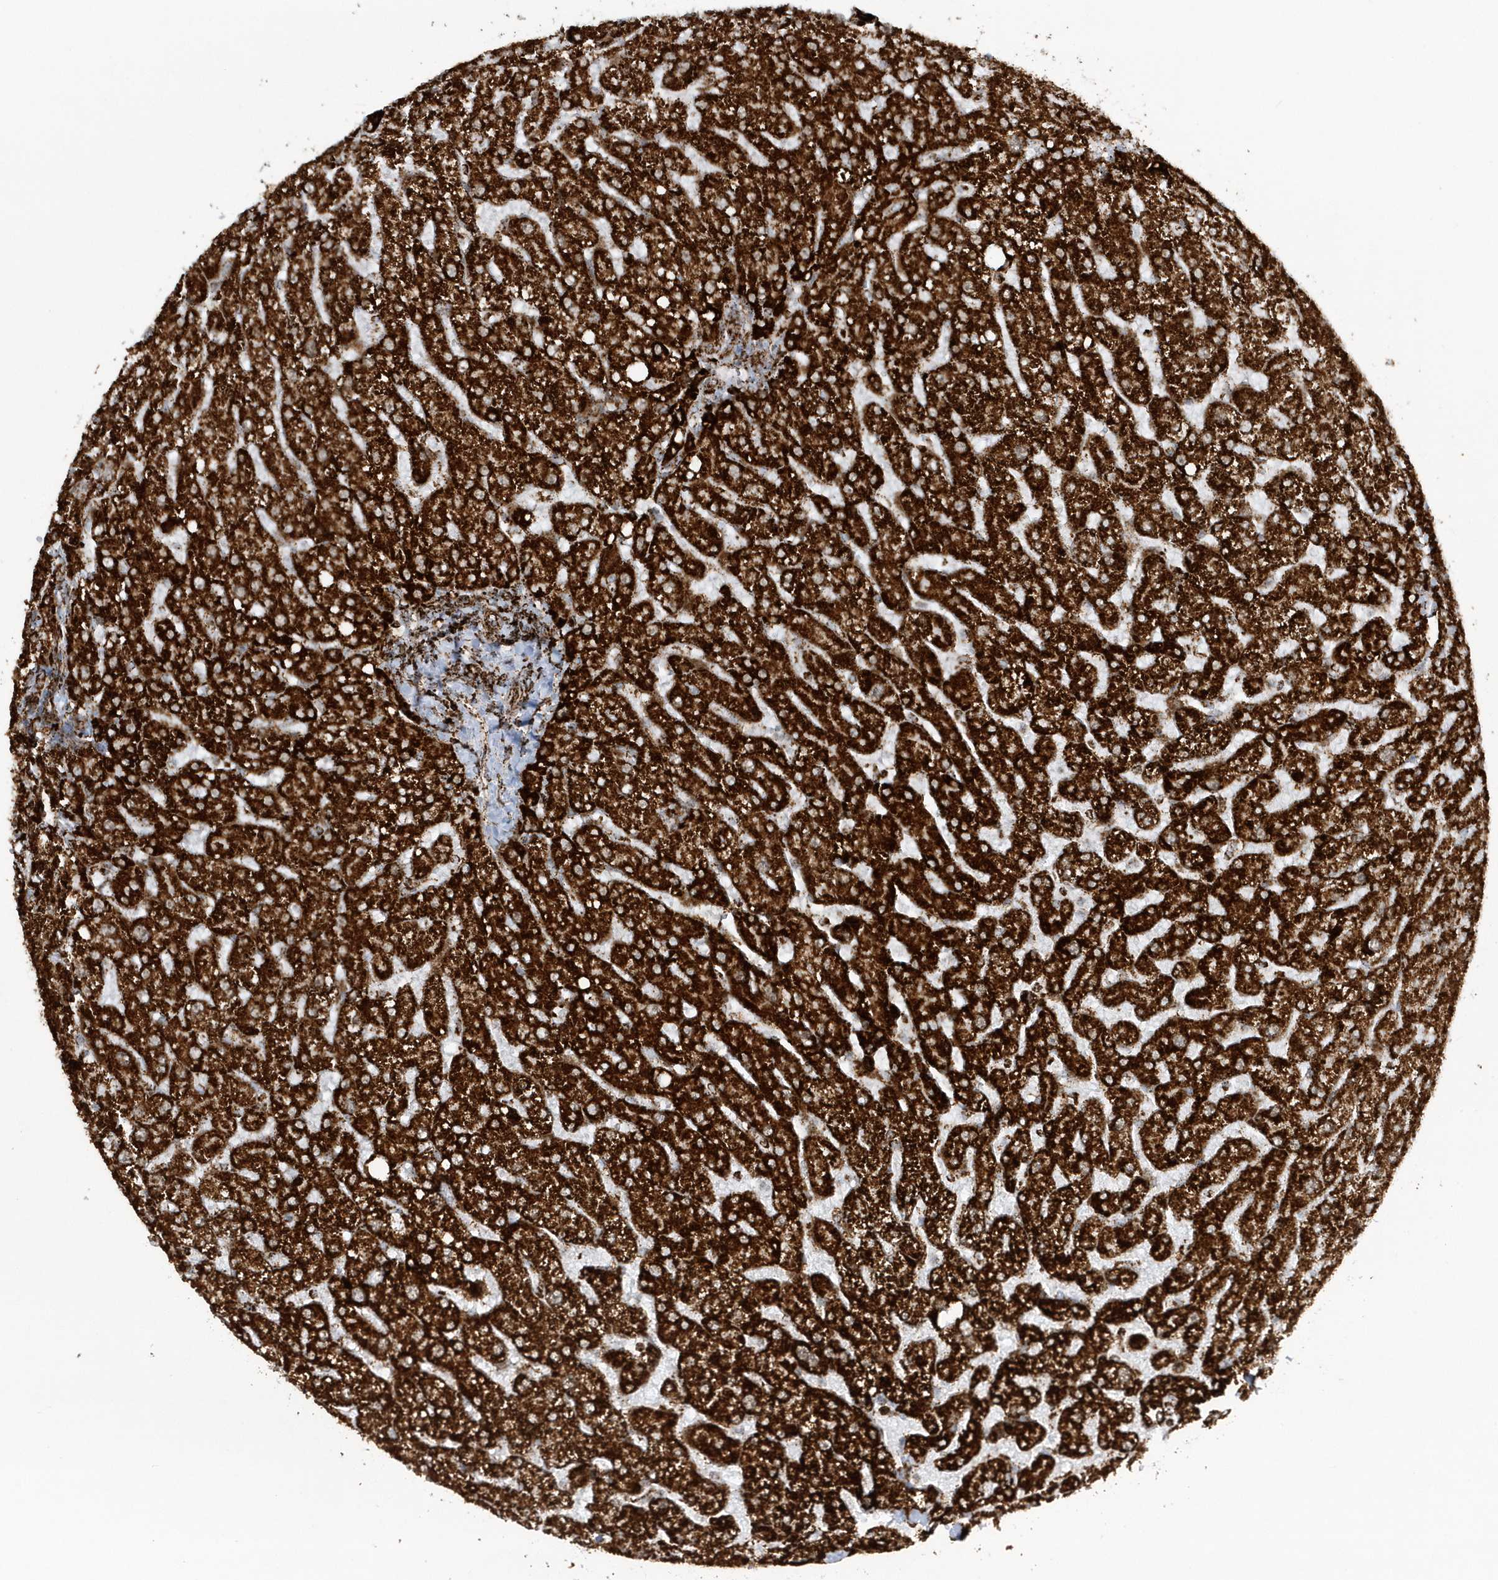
{"staining": {"intensity": "strong", "quantity": ">75%", "location": "cytoplasmic/membranous"}, "tissue": "liver", "cell_type": "Cholangiocytes", "image_type": "normal", "snomed": [{"axis": "morphology", "description": "Normal tissue, NOS"}, {"axis": "topography", "description": "Liver"}], "caption": "Brown immunohistochemical staining in unremarkable human liver displays strong cytoplasmic/membranous positivity in approximately >75% of cholangiocytes.", "gene": "CRY2", "patient": {"sex": "male", "age": 55}}